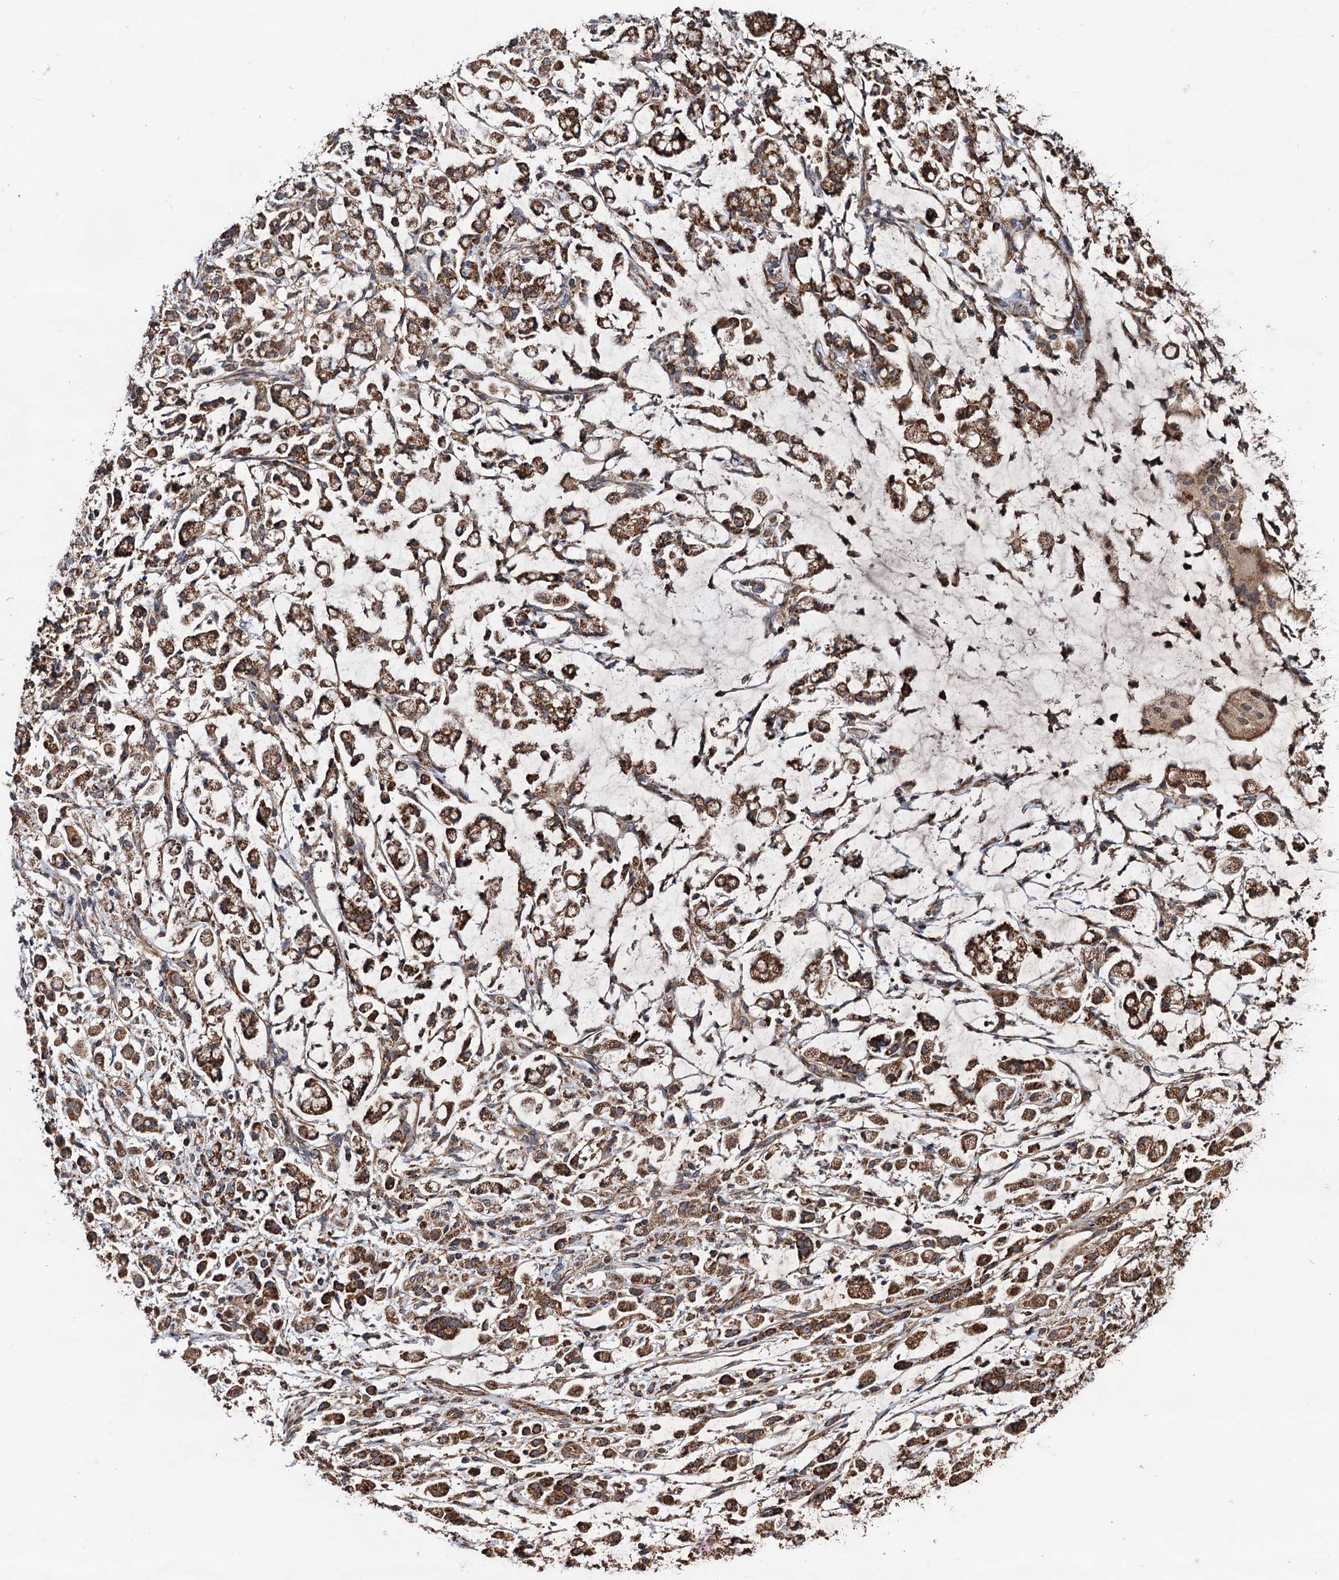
{"staining": {"intensity": "moderate", "quantity": ">75%", "location": "cytoplasmic/membranous"}, "tissue": "stomach cancer", "cell_type": "Tumor cells", "image_type": "cancer", "snomed": [{"axis": "morphology", "description": "Adenocarcinoma, NOS"}, {"axis": "topography", "description": "Stomach"}], "caption": "Immunohistochemical staining of stomach cancer exhibits moderate cytoplasmic/membranous protein expression in approximately >75% of tumor cells. (brown staining indicates protein expression, while blue staining denotes nuclei).", "gene": "MRPL42", "patient": {"sex": "female", "age": 60}}